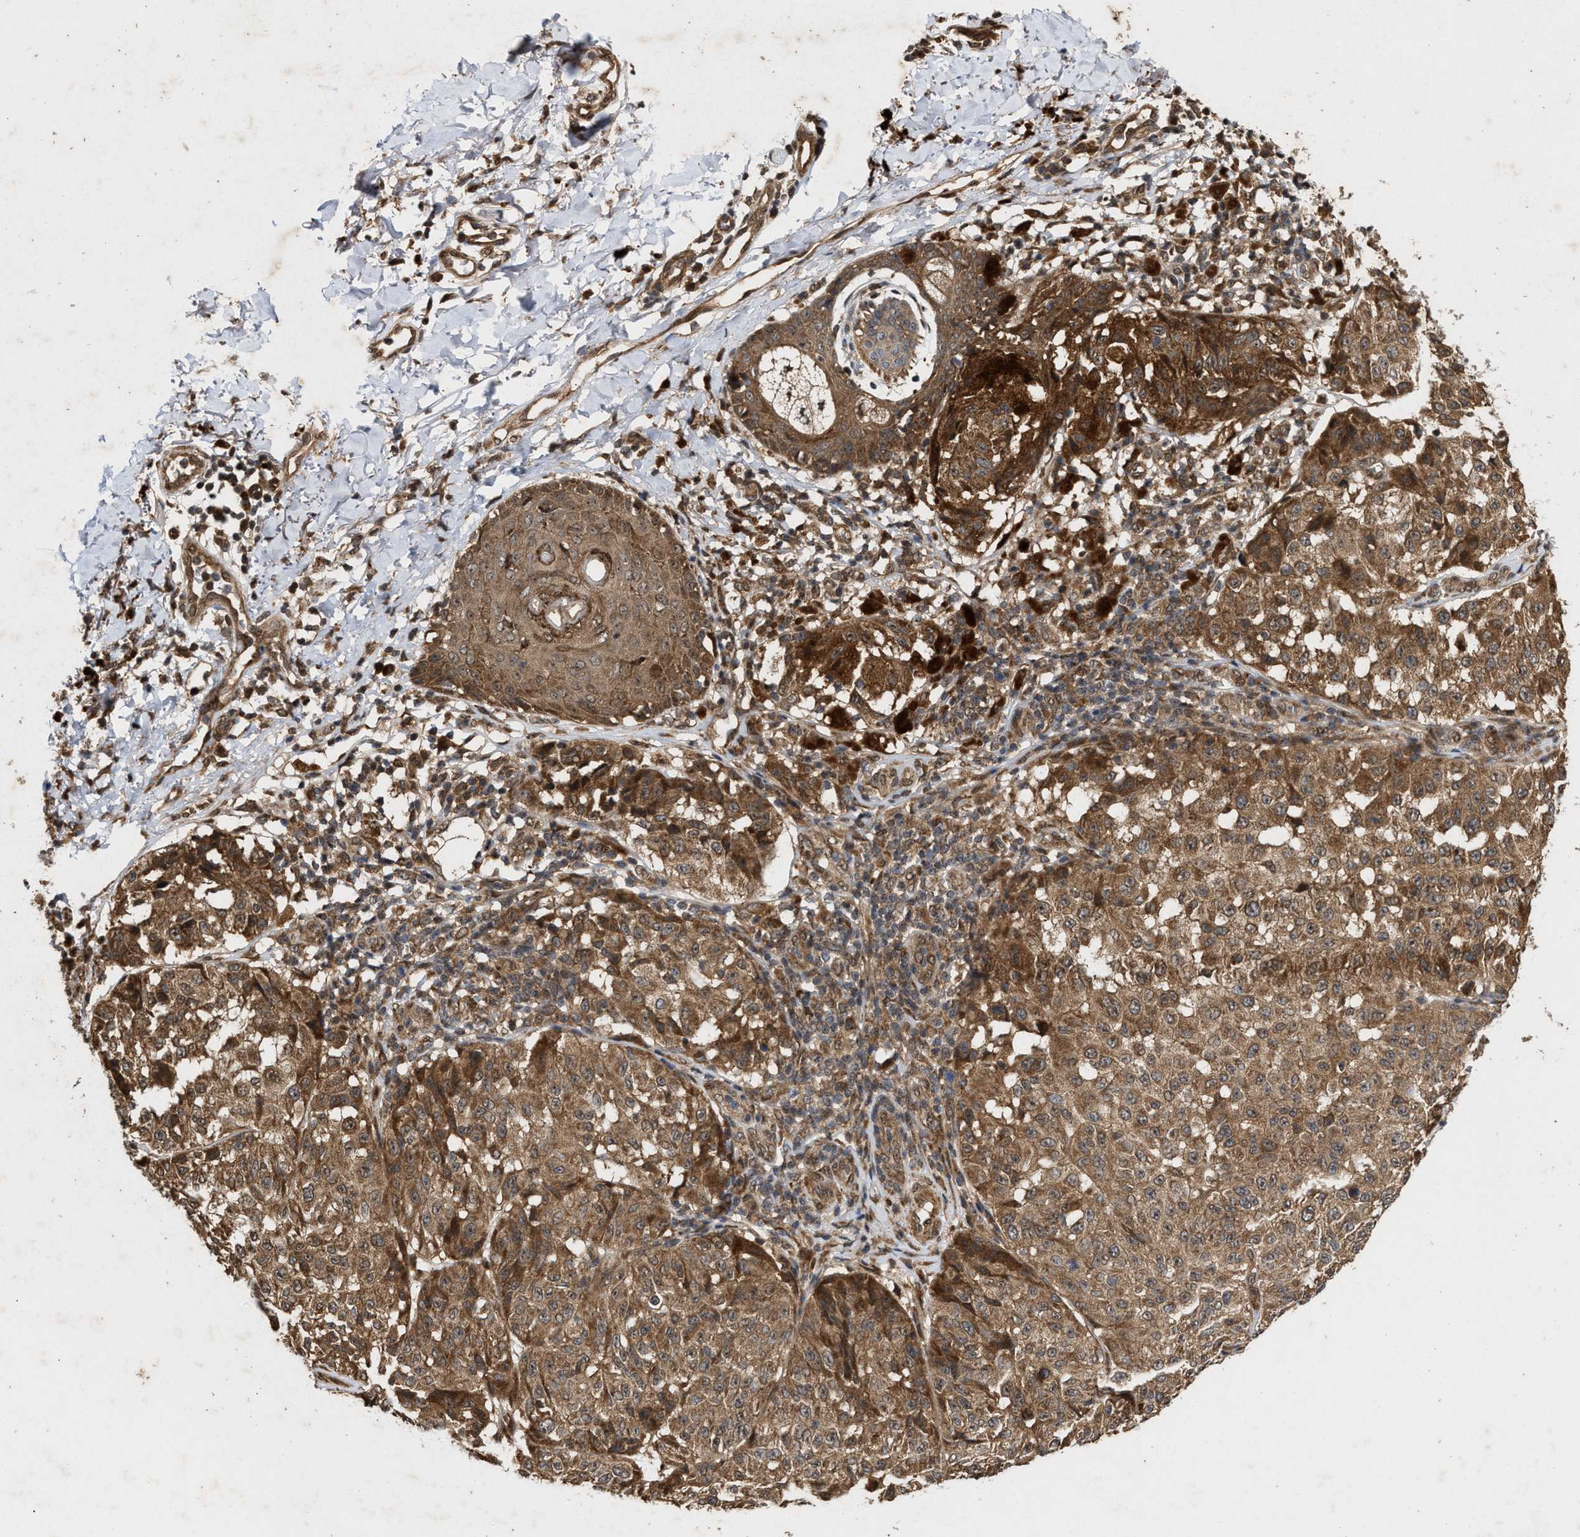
{"staining": {"intensity": "moderate", "quantity": ">75%", "location": "cytoplasmic/membranous"}, "tissue": "melanoma", "cell_type": "Tumor cells", "image_type": "cancer", "snomed": [{"axis": "morphology", "description": "Malignant melanoma, NOS"}, {"axis": "topography", "description": "Skin"}], "caption": "The photomicrograph exhibits staining of melanoma, revealing moderate cytoplasmic/membranous protein expression (brown color) within tumor cells. (Brightfield microscopy of DAB IHC at high magnification).", "gene": "CFLAR", "patient": {"sex": "female", "age": 46}}